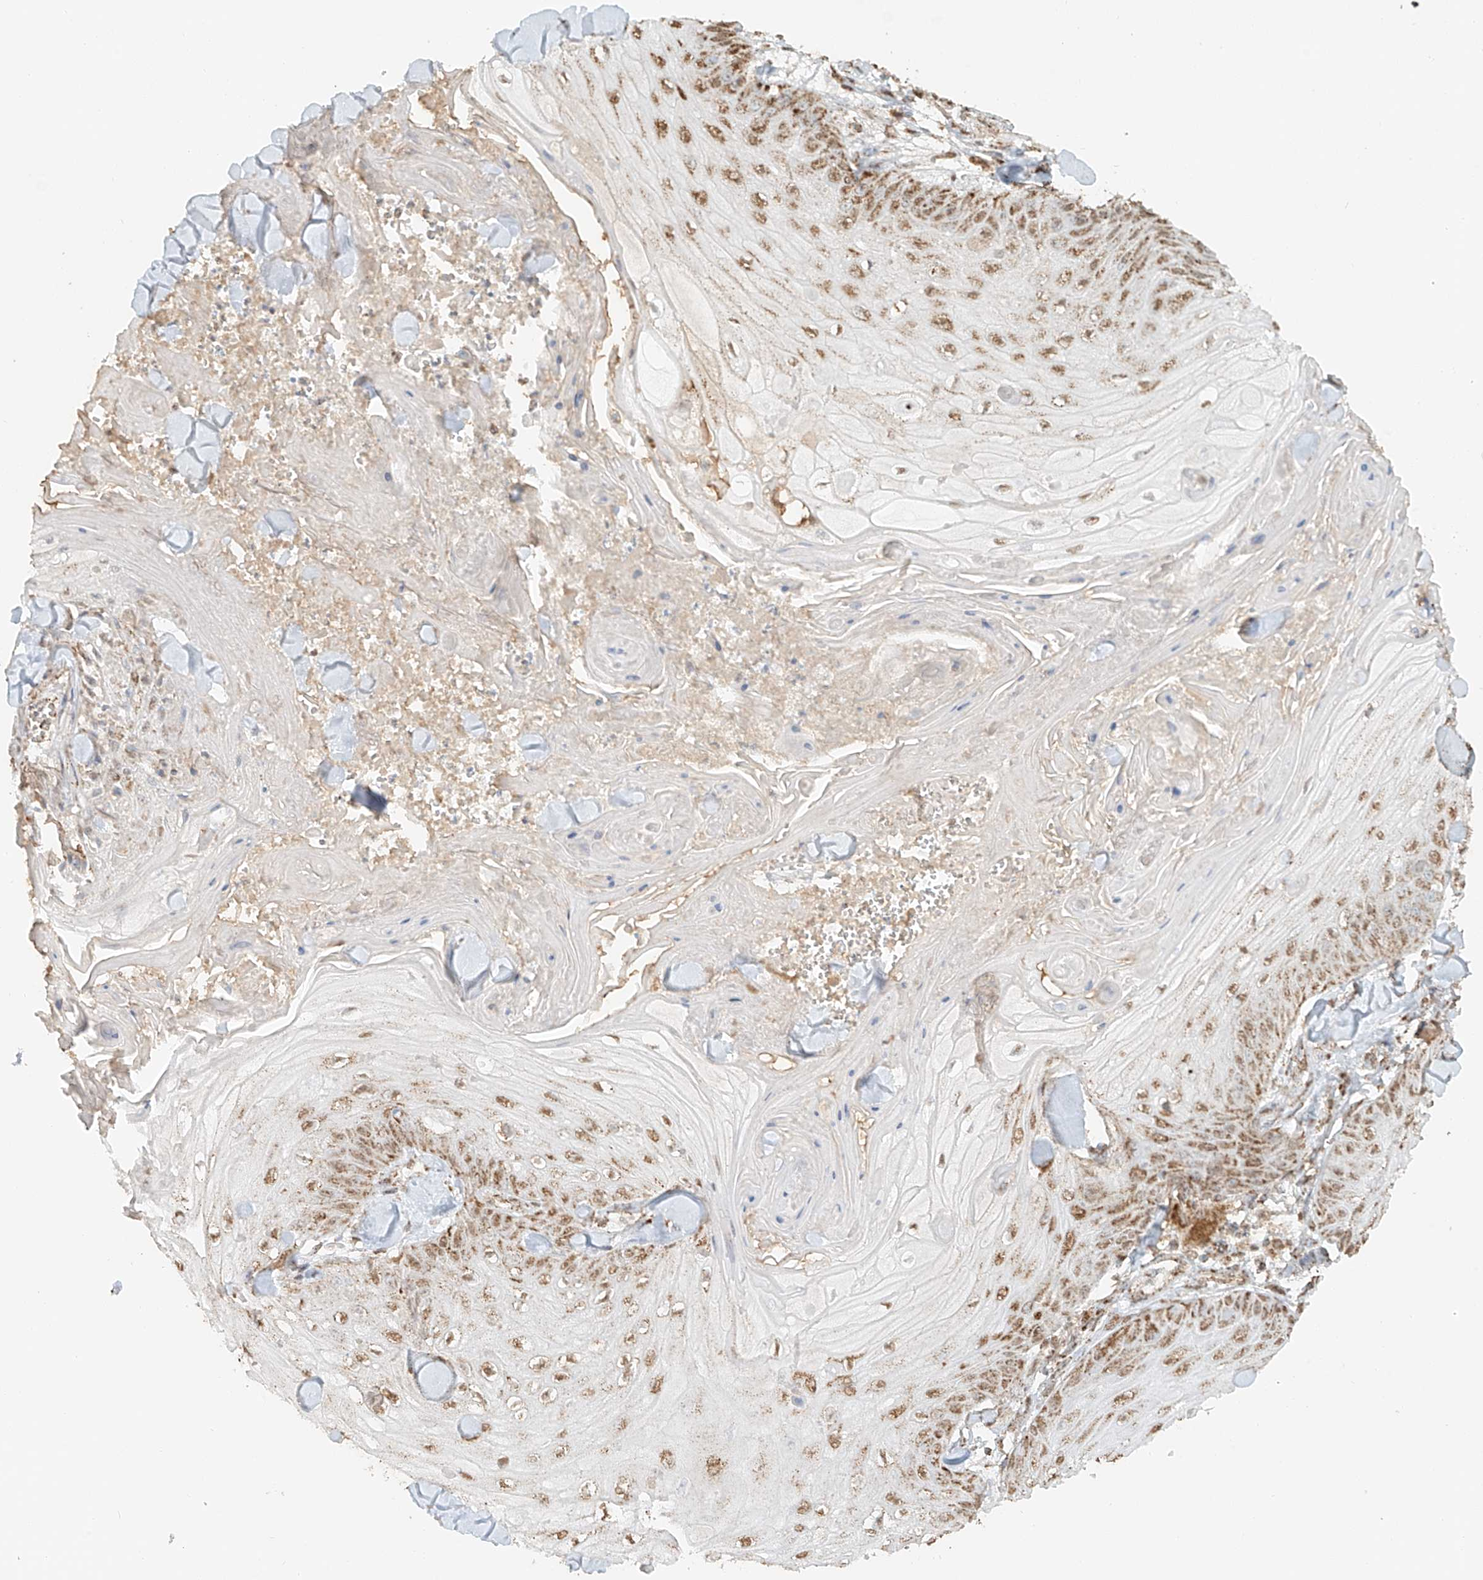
{"staining": {"intensity": "moderate", "quantity": ">75%", "location": "cytoplasmic/membranous,nuclear"}, "tissue": "skin cancer", "cell_type": "Tumor cells", "image_type": "cancer", "snomed": [{"axis": "morphology", "description": "Squamous cell carcinoma, NOS"}, {"axis": "topography", "description": "Skin"}], "caption": "Protein expression analysis of skin squamous cell carcinoma shows moderate cytoplasmic/membranous and nuclear staining in approximately >75% of tumor cells.", "gene": "MIPEP", "patient": {"sex": "male", "age": 74}}